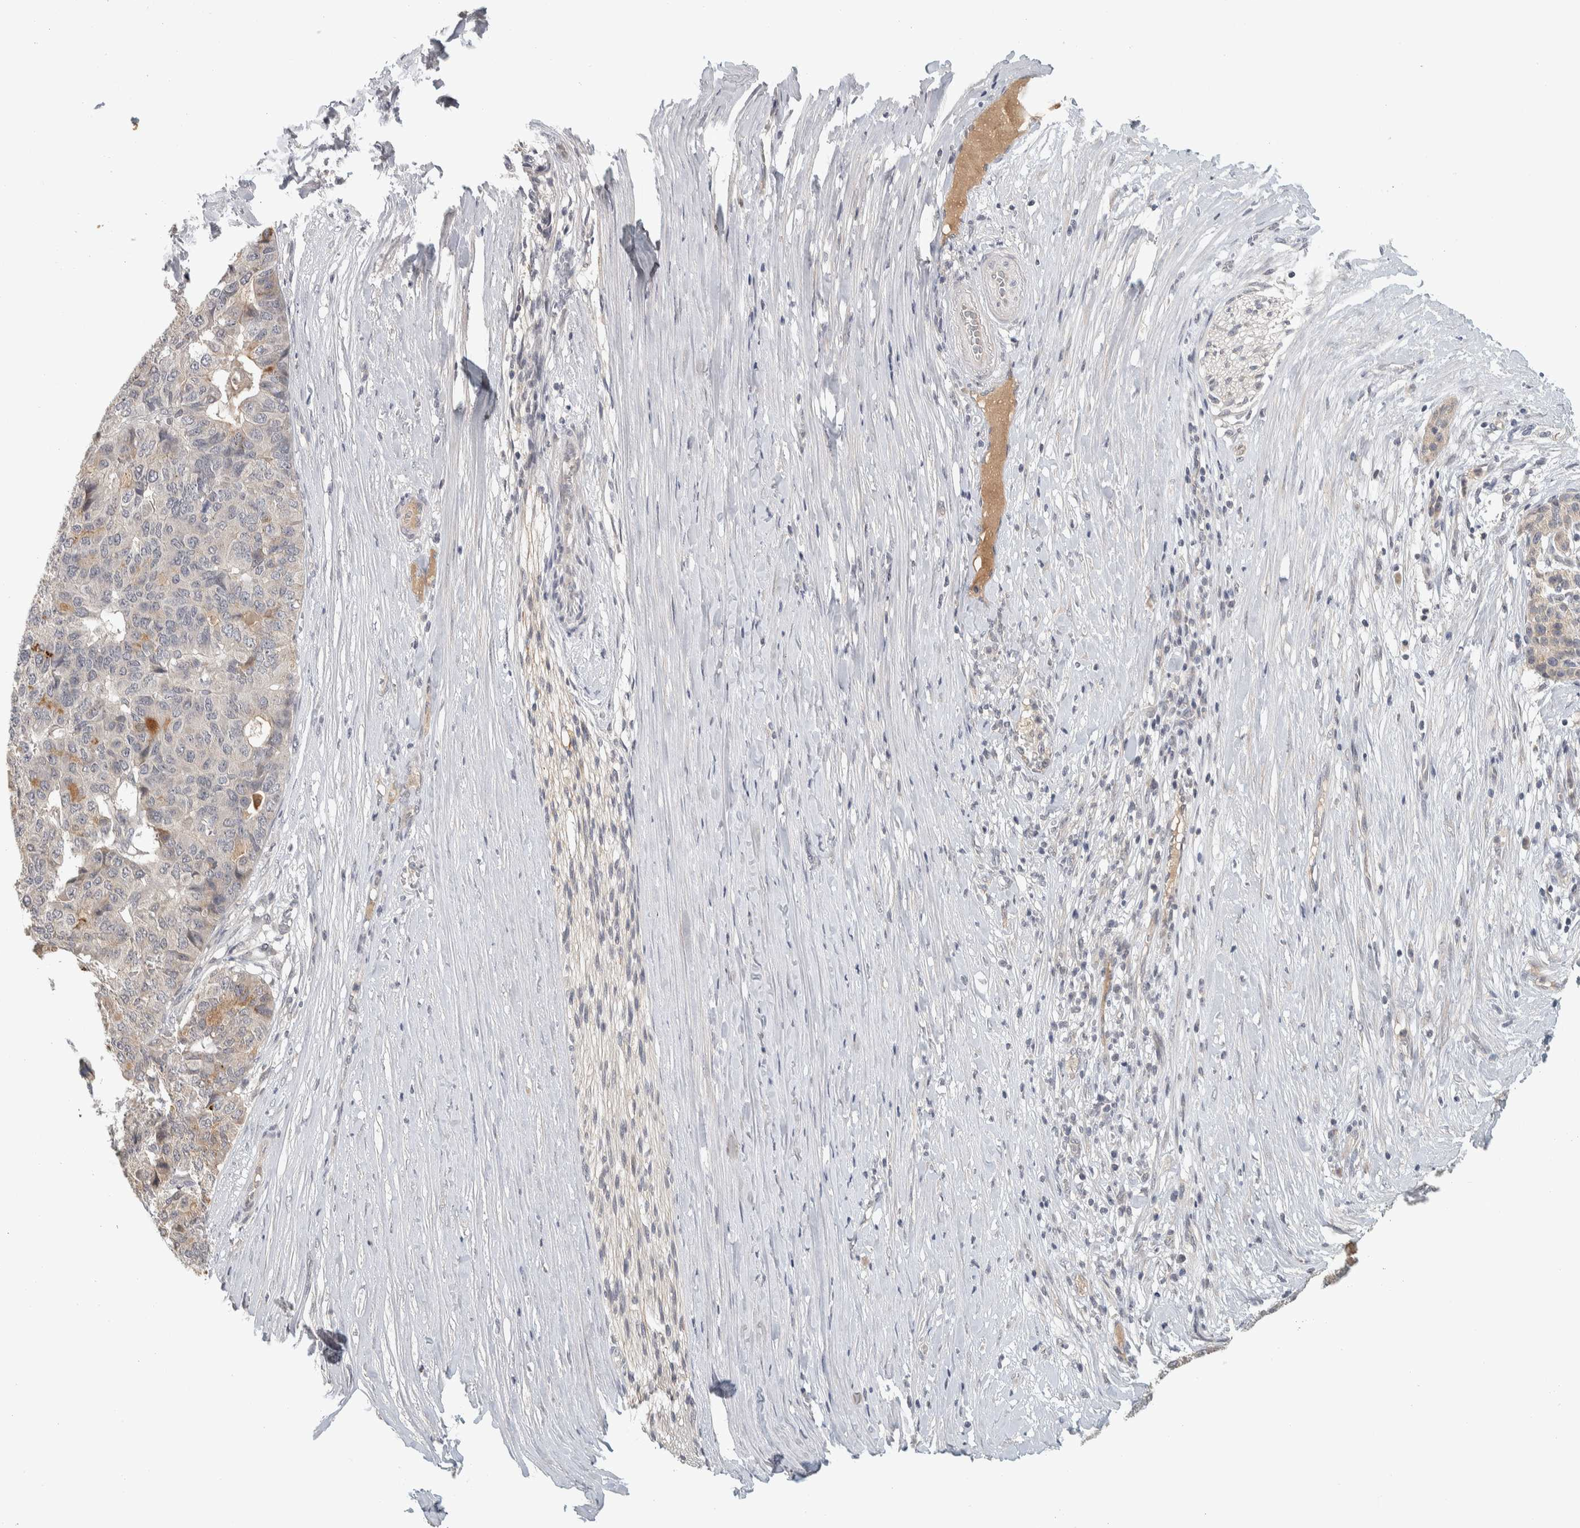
{"staining": {"intensity": "weak", "quantity": "<25%", "location": "cytoplasmic/membranous"}, "tissue": "pancreatic cancer", "cell_type": "Tumor cells", "image_type": "cancer", "snomed": [{"axis": "morphology", "description": "Adenocarcinoma, NOS"}, {"axis": "topography", "description": "Pancreas"}], "caption": "IHC photomicrograph of neoplastic tissue: adenocarcinoma (pancreatic) stained with DAB demonstrates no significant protein expression in tumor cells.", "gene": "AFP", "patient": {"sex": "male", "age": 50}}